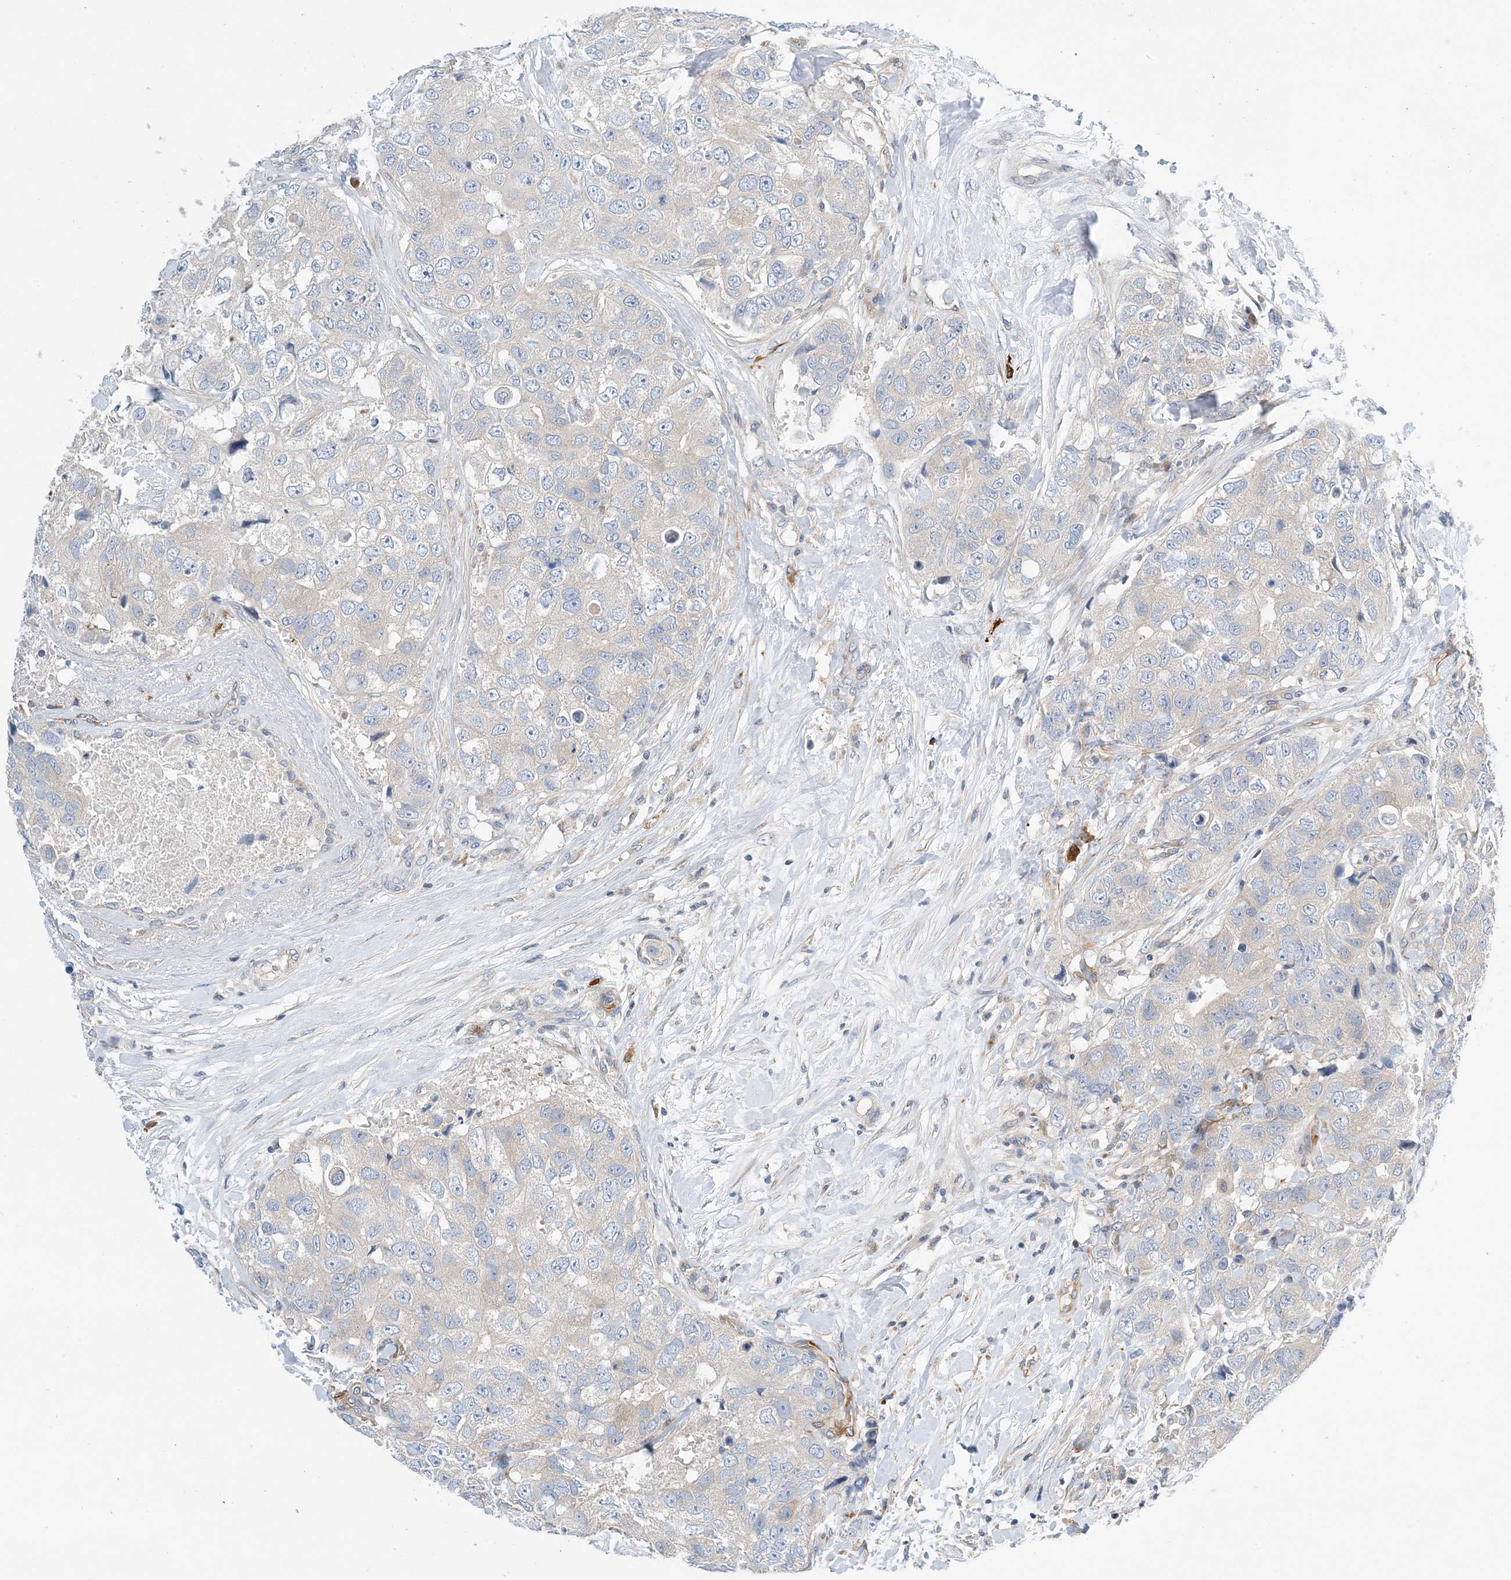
{"staining": {"intensity": "negative", "quantity": "none", "location": "none"}, "tissue": "breast cancer", "cell_type": "Tumor cells", "image_type": "cancer", "snomed": [{"axis": "morphology", "description": "Duct carcinoma"}, {"axis": "topography", "description": "Breast"}], "caption": "Protein analysis of breast invasive ductal carcinoma demonstrates no significant staining in tumor cells.", "gene": "PCDHA2", "patient": {"sex": "female", "age": 62}}